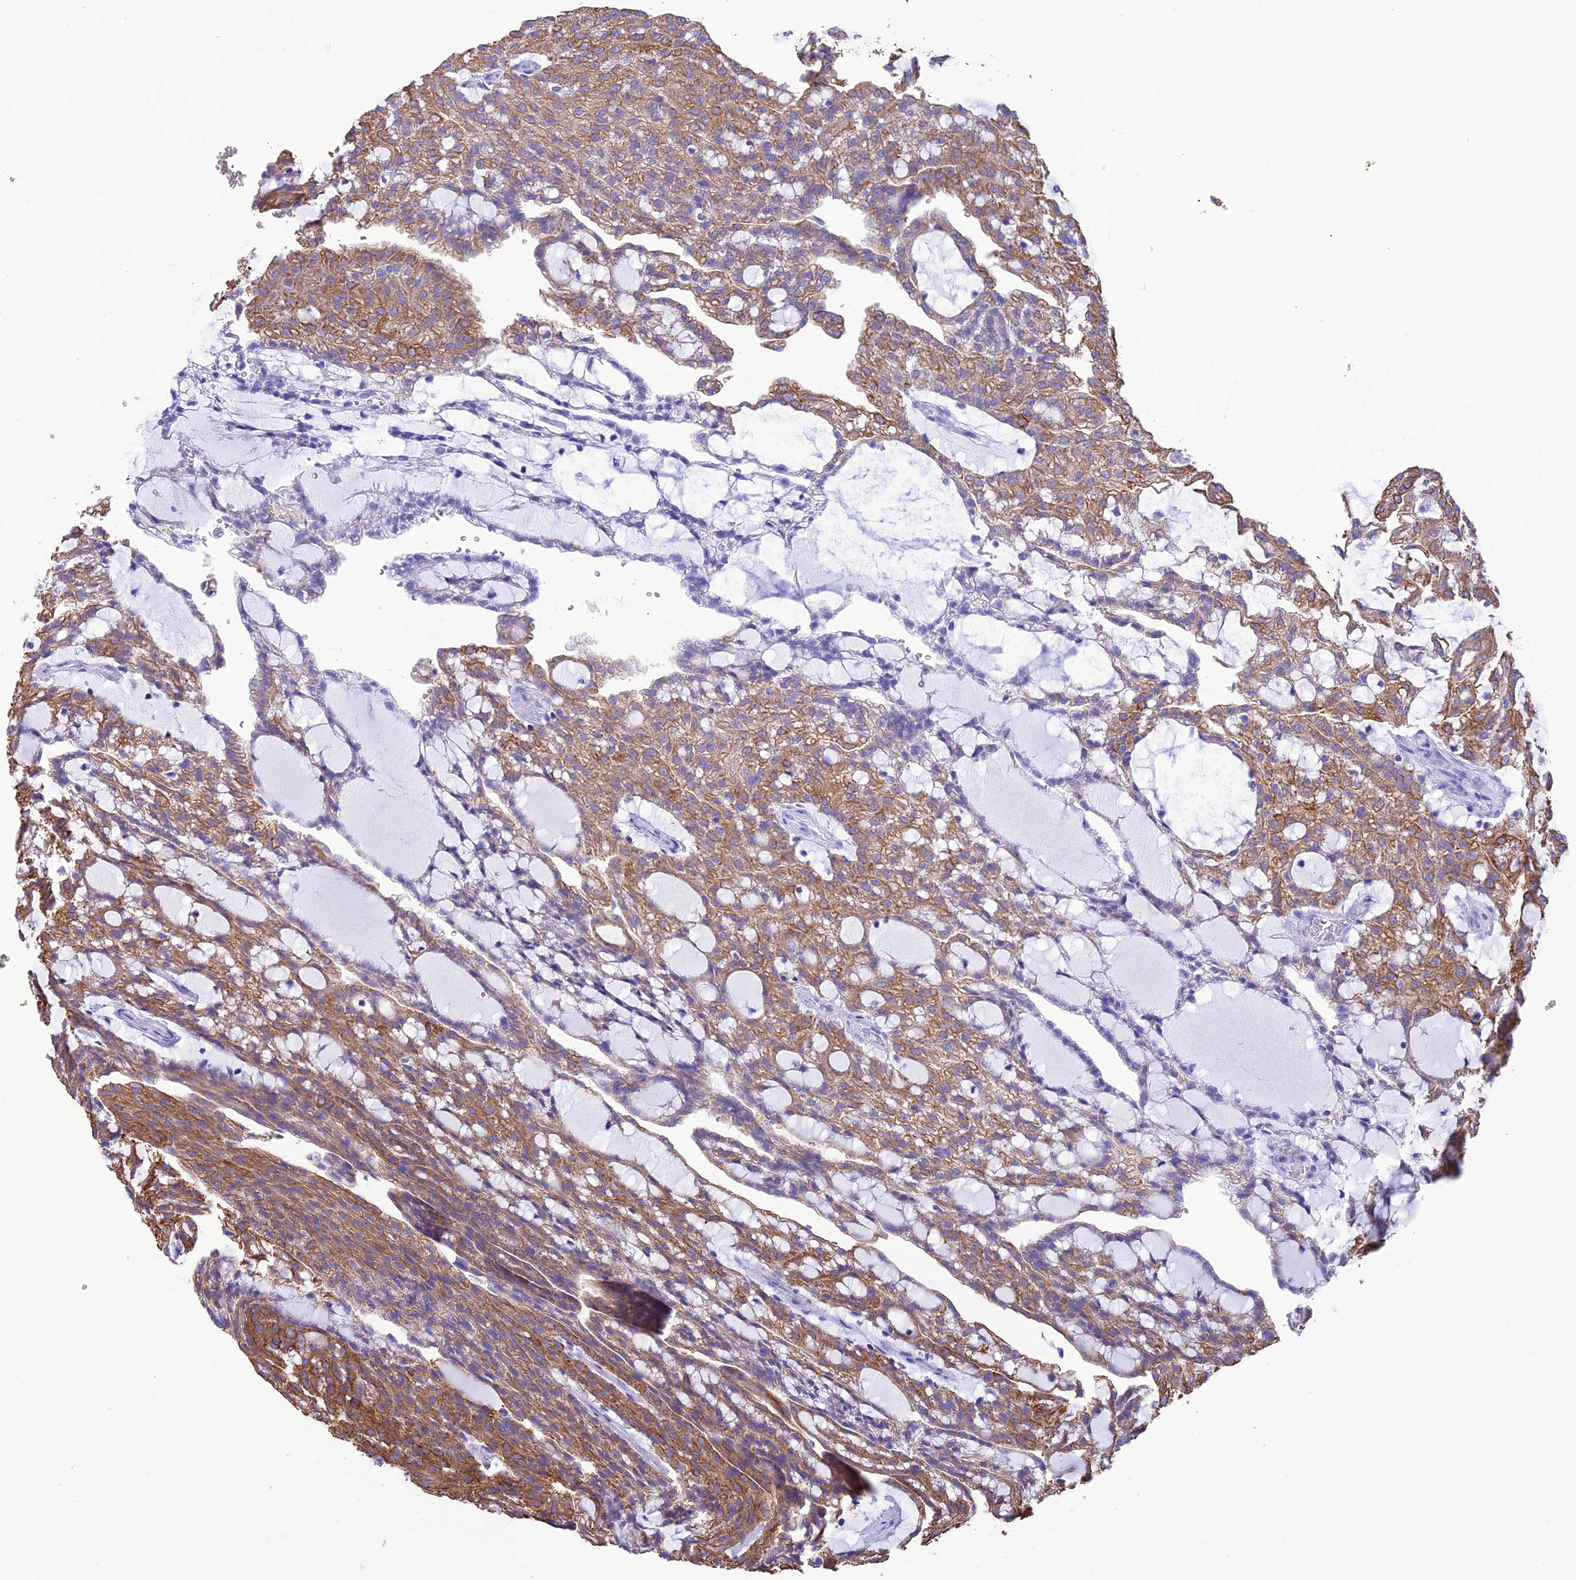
{"staining": {"intensity": "moderate", "quantity": ">75%", "location": "cytoplasmic/membranous"}, "tissue": "renal cancer", "cell_type": "Tumor cells", "image_type": "cancer", "snomed": [{"axis": "morphology", "description": "Adenocarcinoma, NOS"}, {"axis": "topography", "description": "Kidney"}], "caption": "An image of human adenocarcinoma (renal) stained for a protein exhibits moderate cytoplasmic/membranous brown staining in tumor cells. (DAB IHC with brightfield microscopy, high magnification).", "gene": "VPS52", "patient": {"sex": "male", "age": 63}}